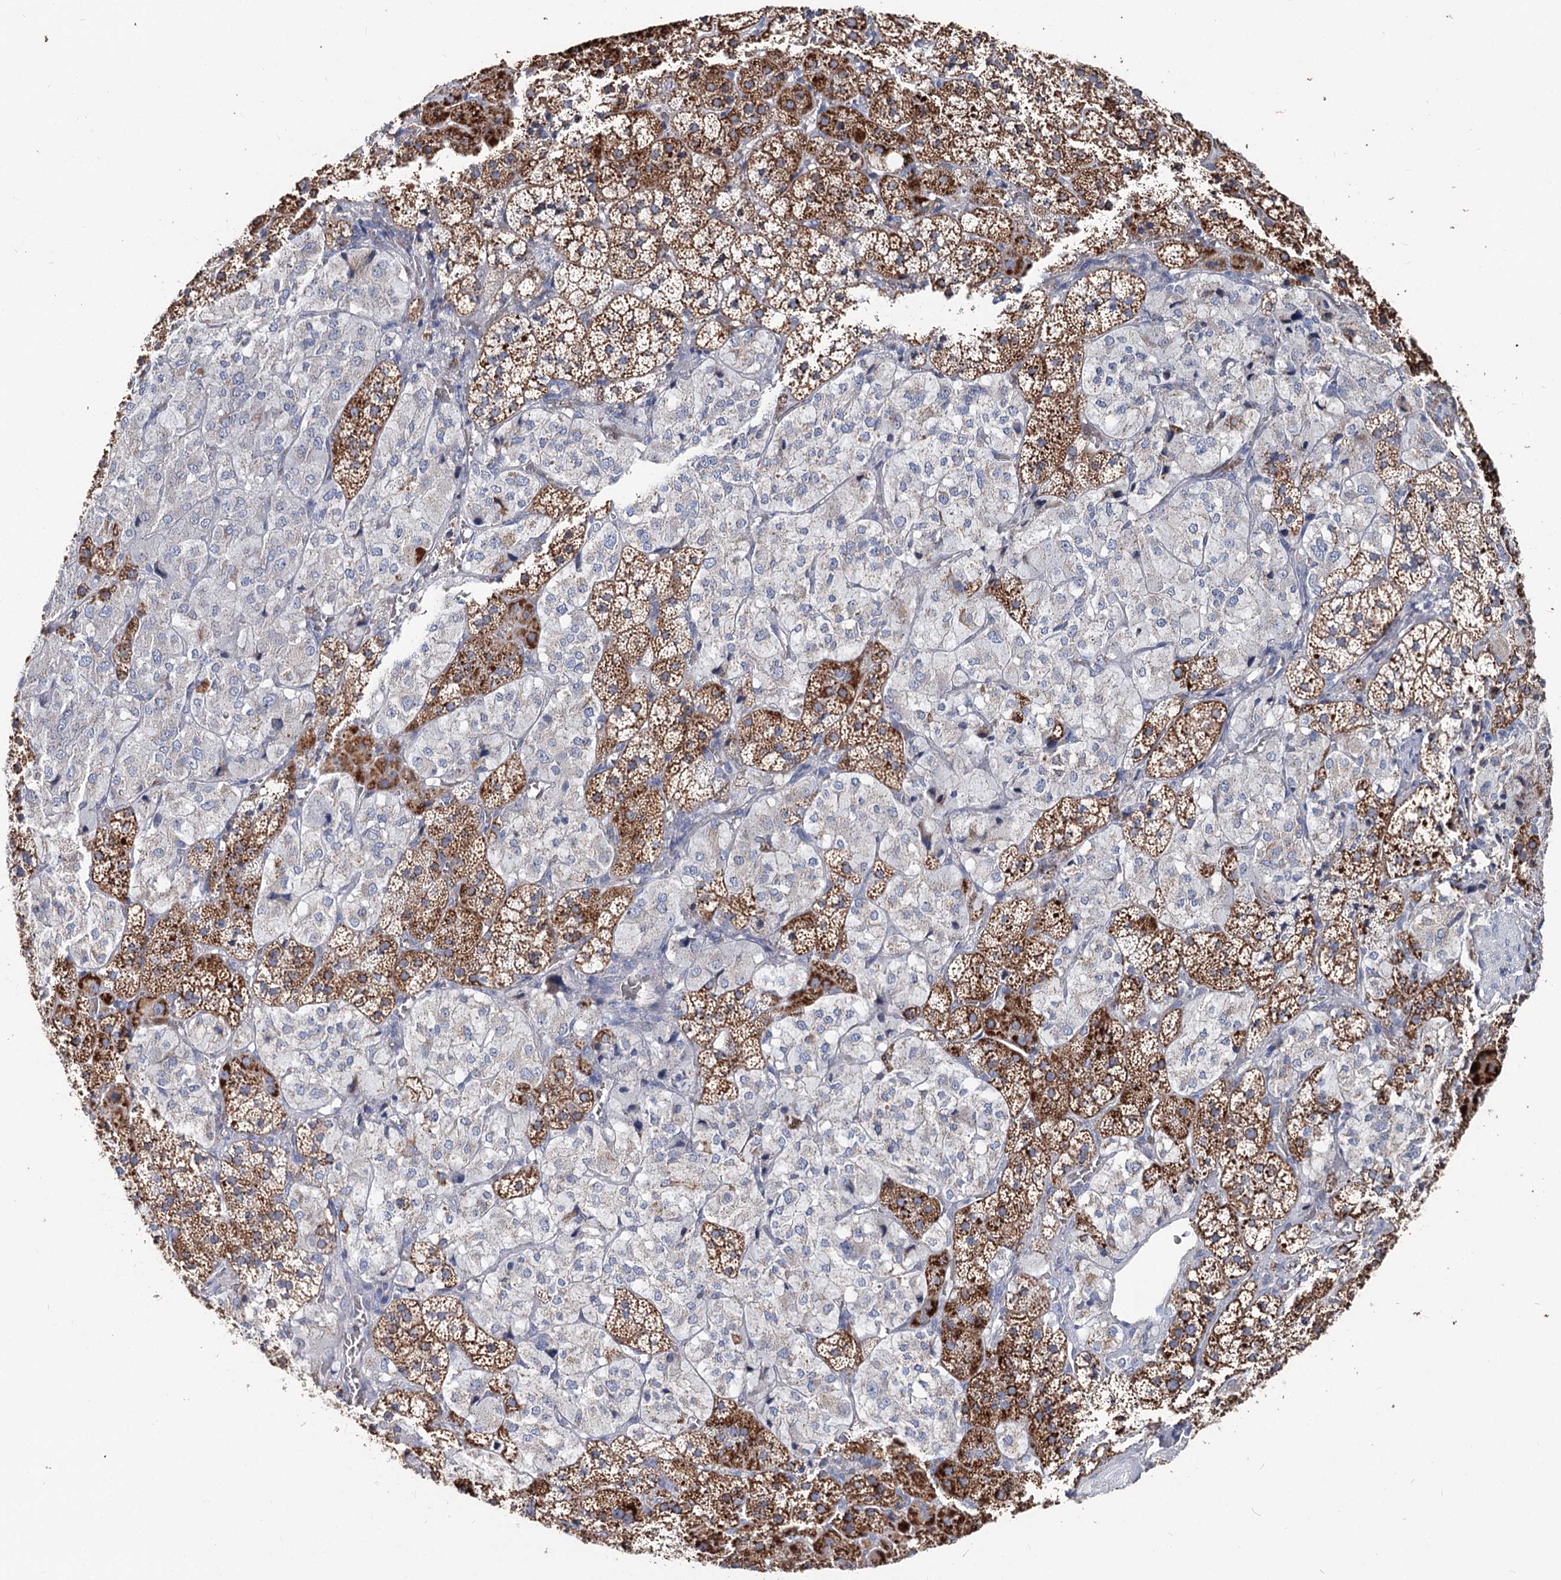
{"staining": {"intensity": "strong", "quantity": "<25%", "location": "cytoplasmic/membranous"}, "tissue": "adrenal gland", "cell_type": "Glandular cells", "image_type": "normal", "snomed": [{"axis": "morphology", "description": "Normal tissue, NOS"}, {"axis": "topography", "description": "Adrenal gland"}], "caption": "Protein staining of benign adrenal gland demonstrates strong cytoplasmic/membranous expression in about <25% of glandular cells. (DAB (3,3'-diaminobenzidine) IHC, brown staining for protein, blue staining for nuclei).", "gene": "MCCC2", "patient": {"sex": "female", "age": 44}}